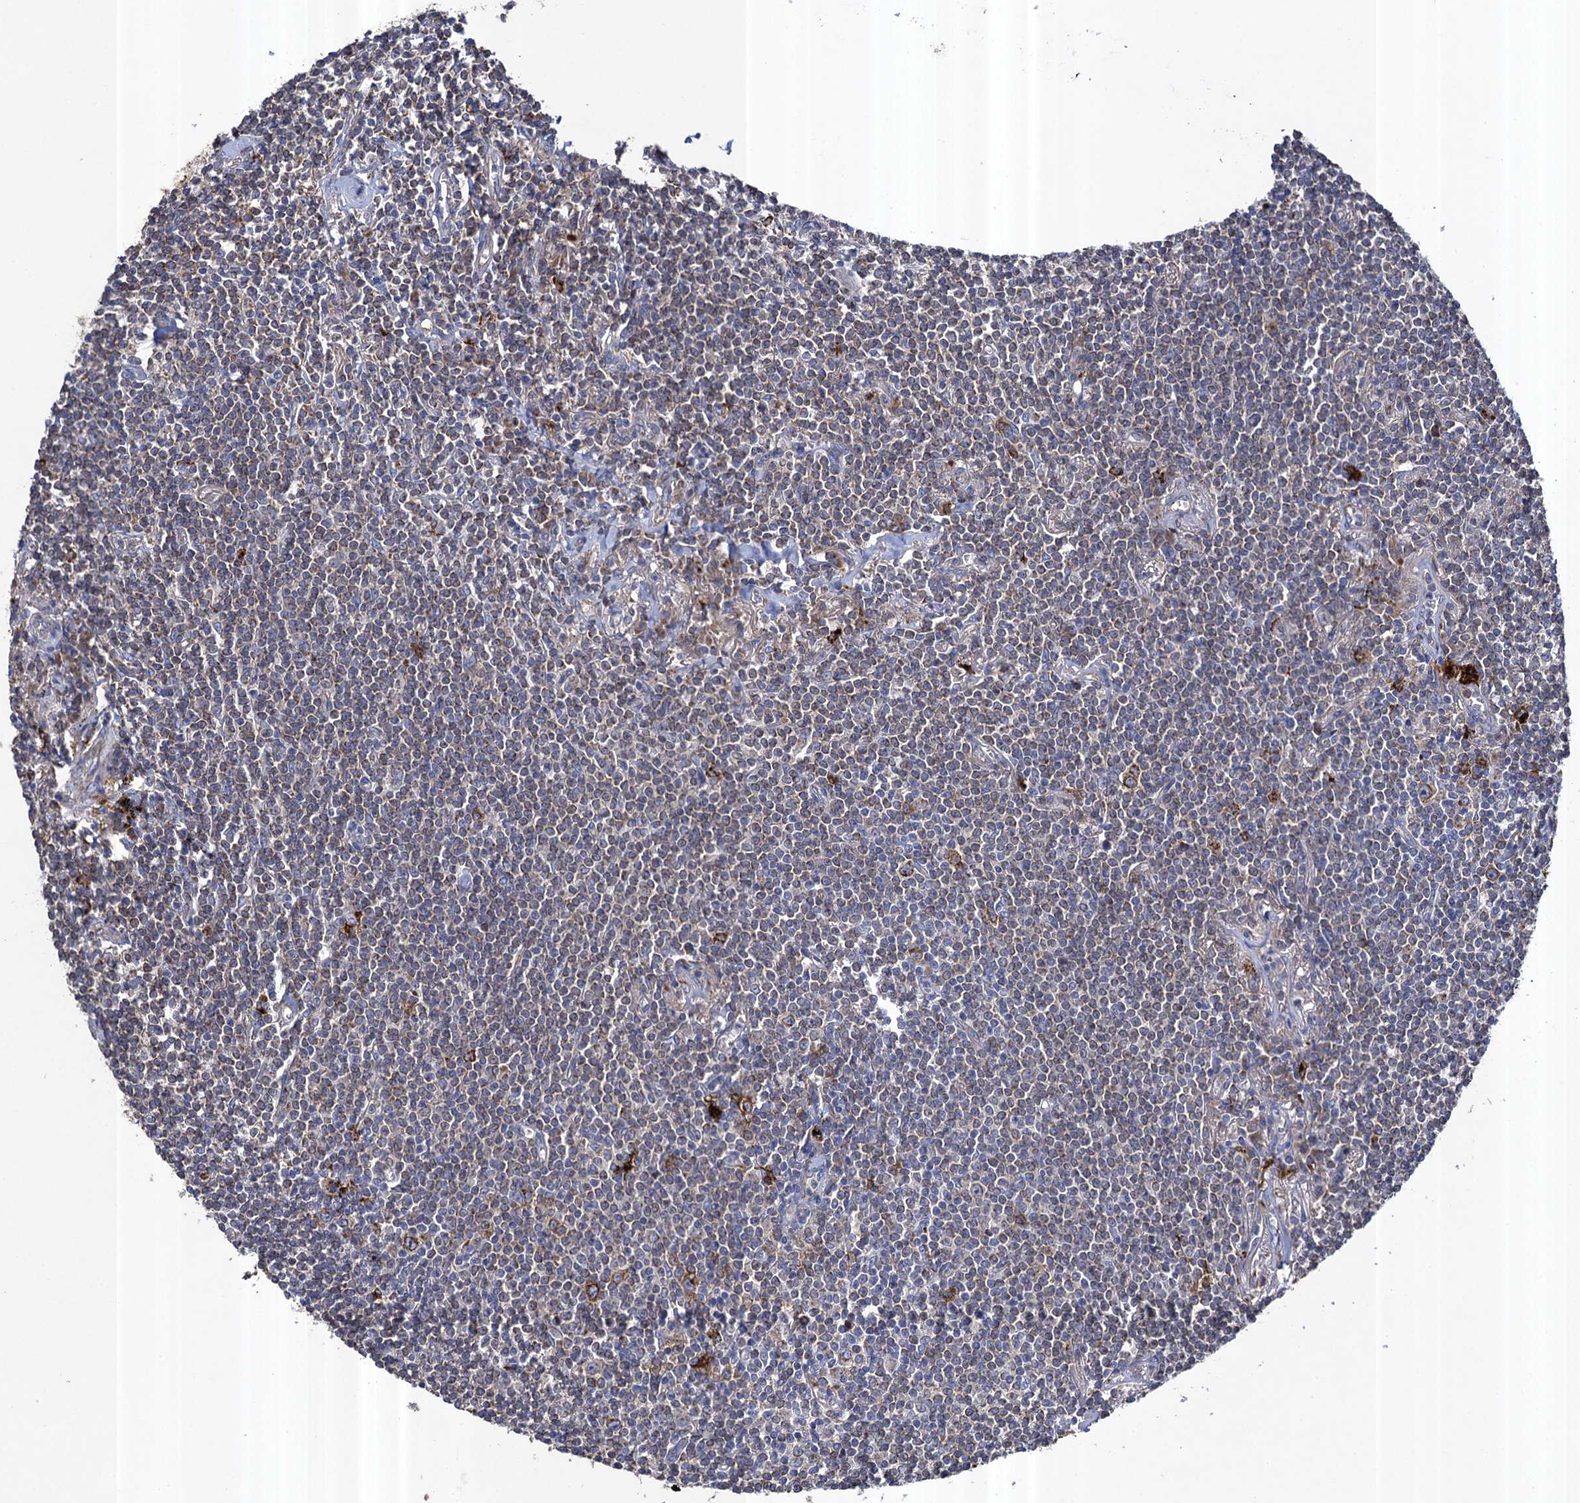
{"staining": {"intensity": "moderate", "quantity": "<25%", "location": "cytoplasmic/membranous"}, "tissue": "lymphoma", "cell_type": "Tumor cells", "image_type": "cancer", "snomed": [{"axis": "morphology", "description": "Malignant lymphoma, non-Hodgkin's type, Low grade"}, {"axis": "topography", "description": "Lung"}], "caption": "IHC of human lymphoma reveals low levels of moderate cytoplasmic/membranous expression in about <25% of tumor cells. (Brightfield microscopy of DAB IHC at high magnification).", "gene": "TXNDC11", "patient": {"sex": "female", "age": 71}}